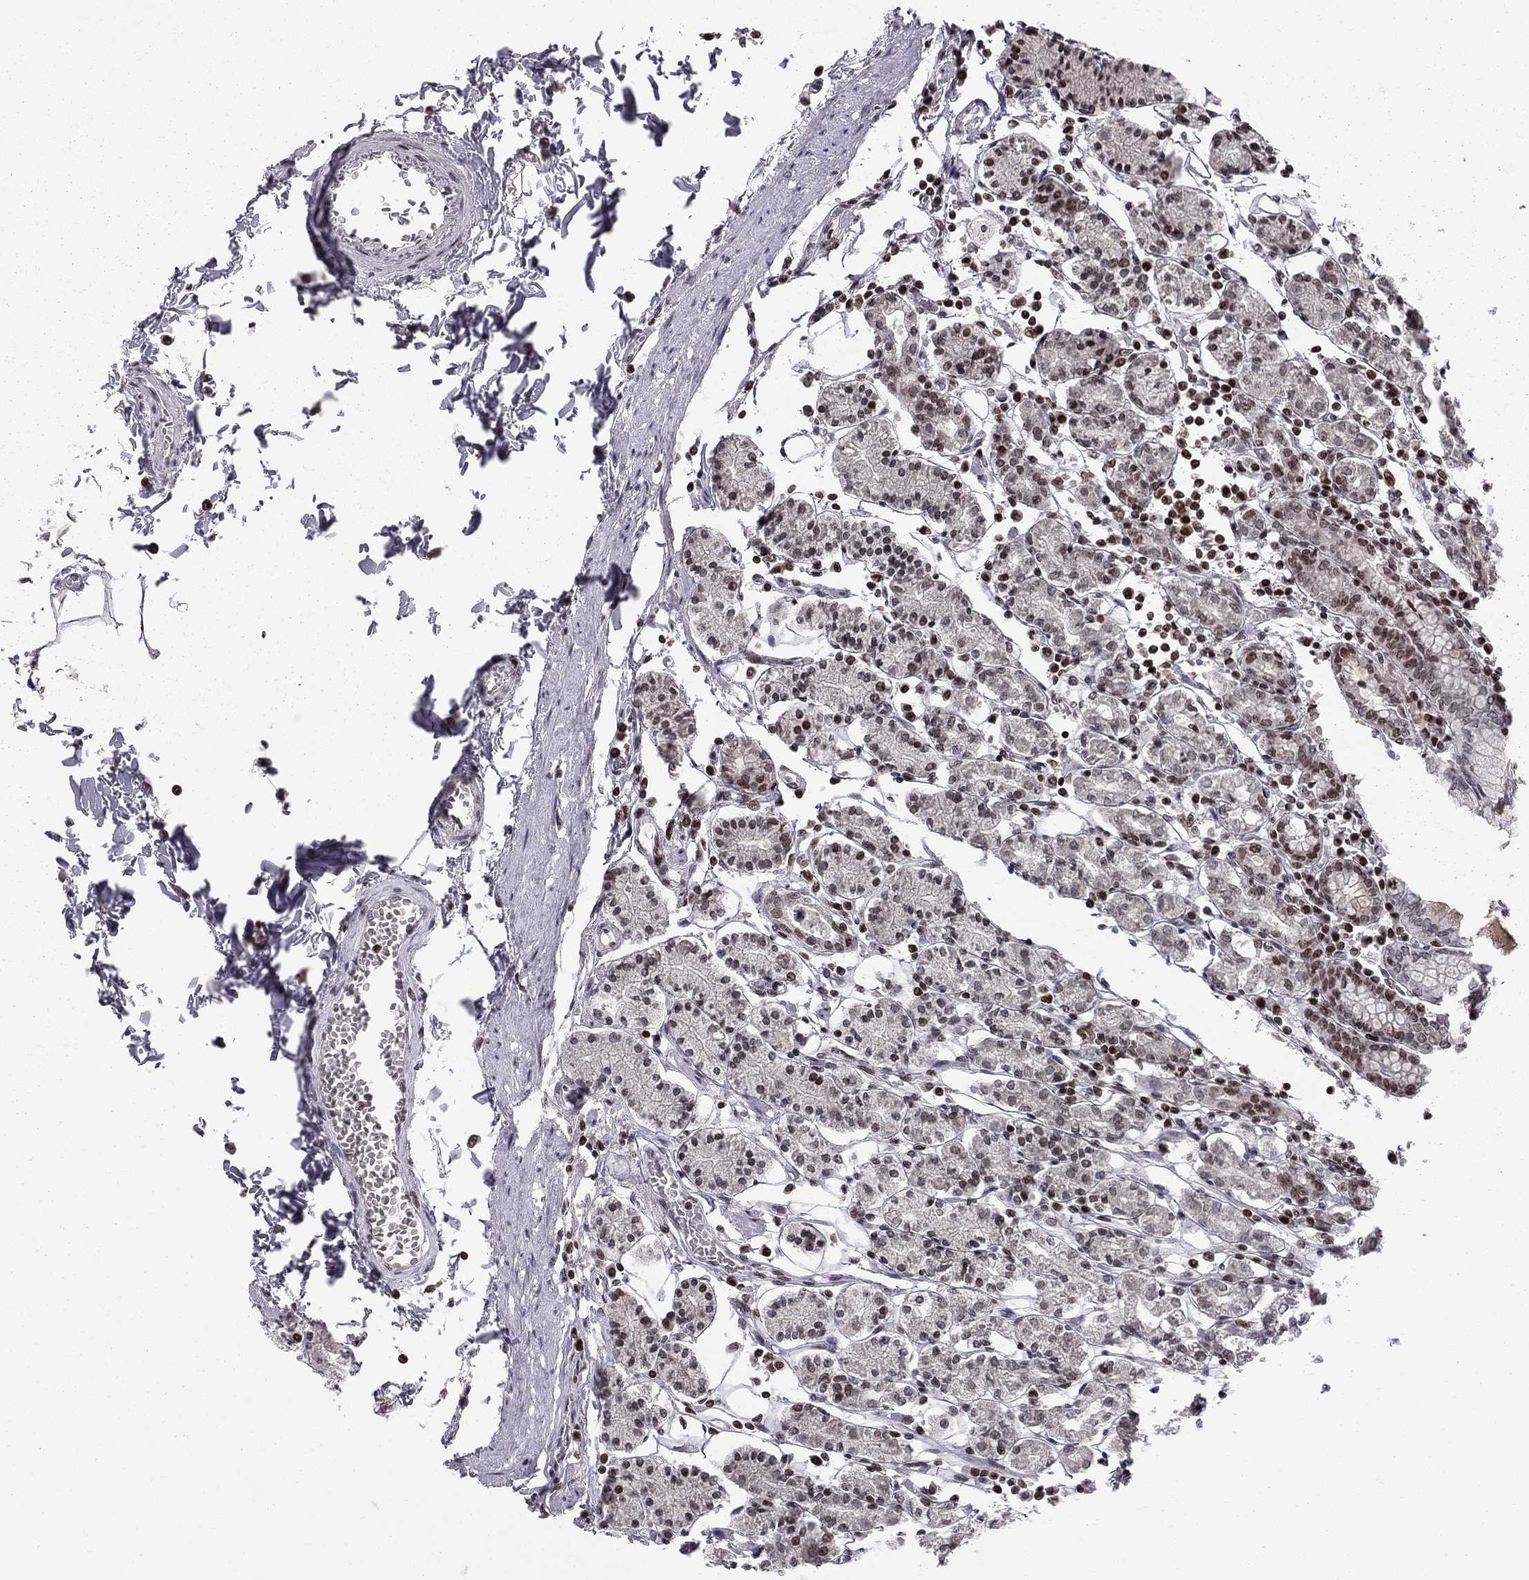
{"staining": {"intensity": "strong", "quantity": "<25%", "location": "nuclear"}, "tissue": "stomach", "cell_type": "Glandular cells", "image_type": "normal", "snomed": [{"axis": "morphology", "description": "Normal tissue, NOS"}, {"axis": "topography", "description": "Stomach, upper"}, {"axis": "topography", "description": "Stomach"}], "caption": "Benign stomach displays strong nuclear expression in about <25% of glandular cells, visualized by immunohistochemistry.", "gene": "RNASEH2C", "patient": {"sex": "male", "age": 62}}